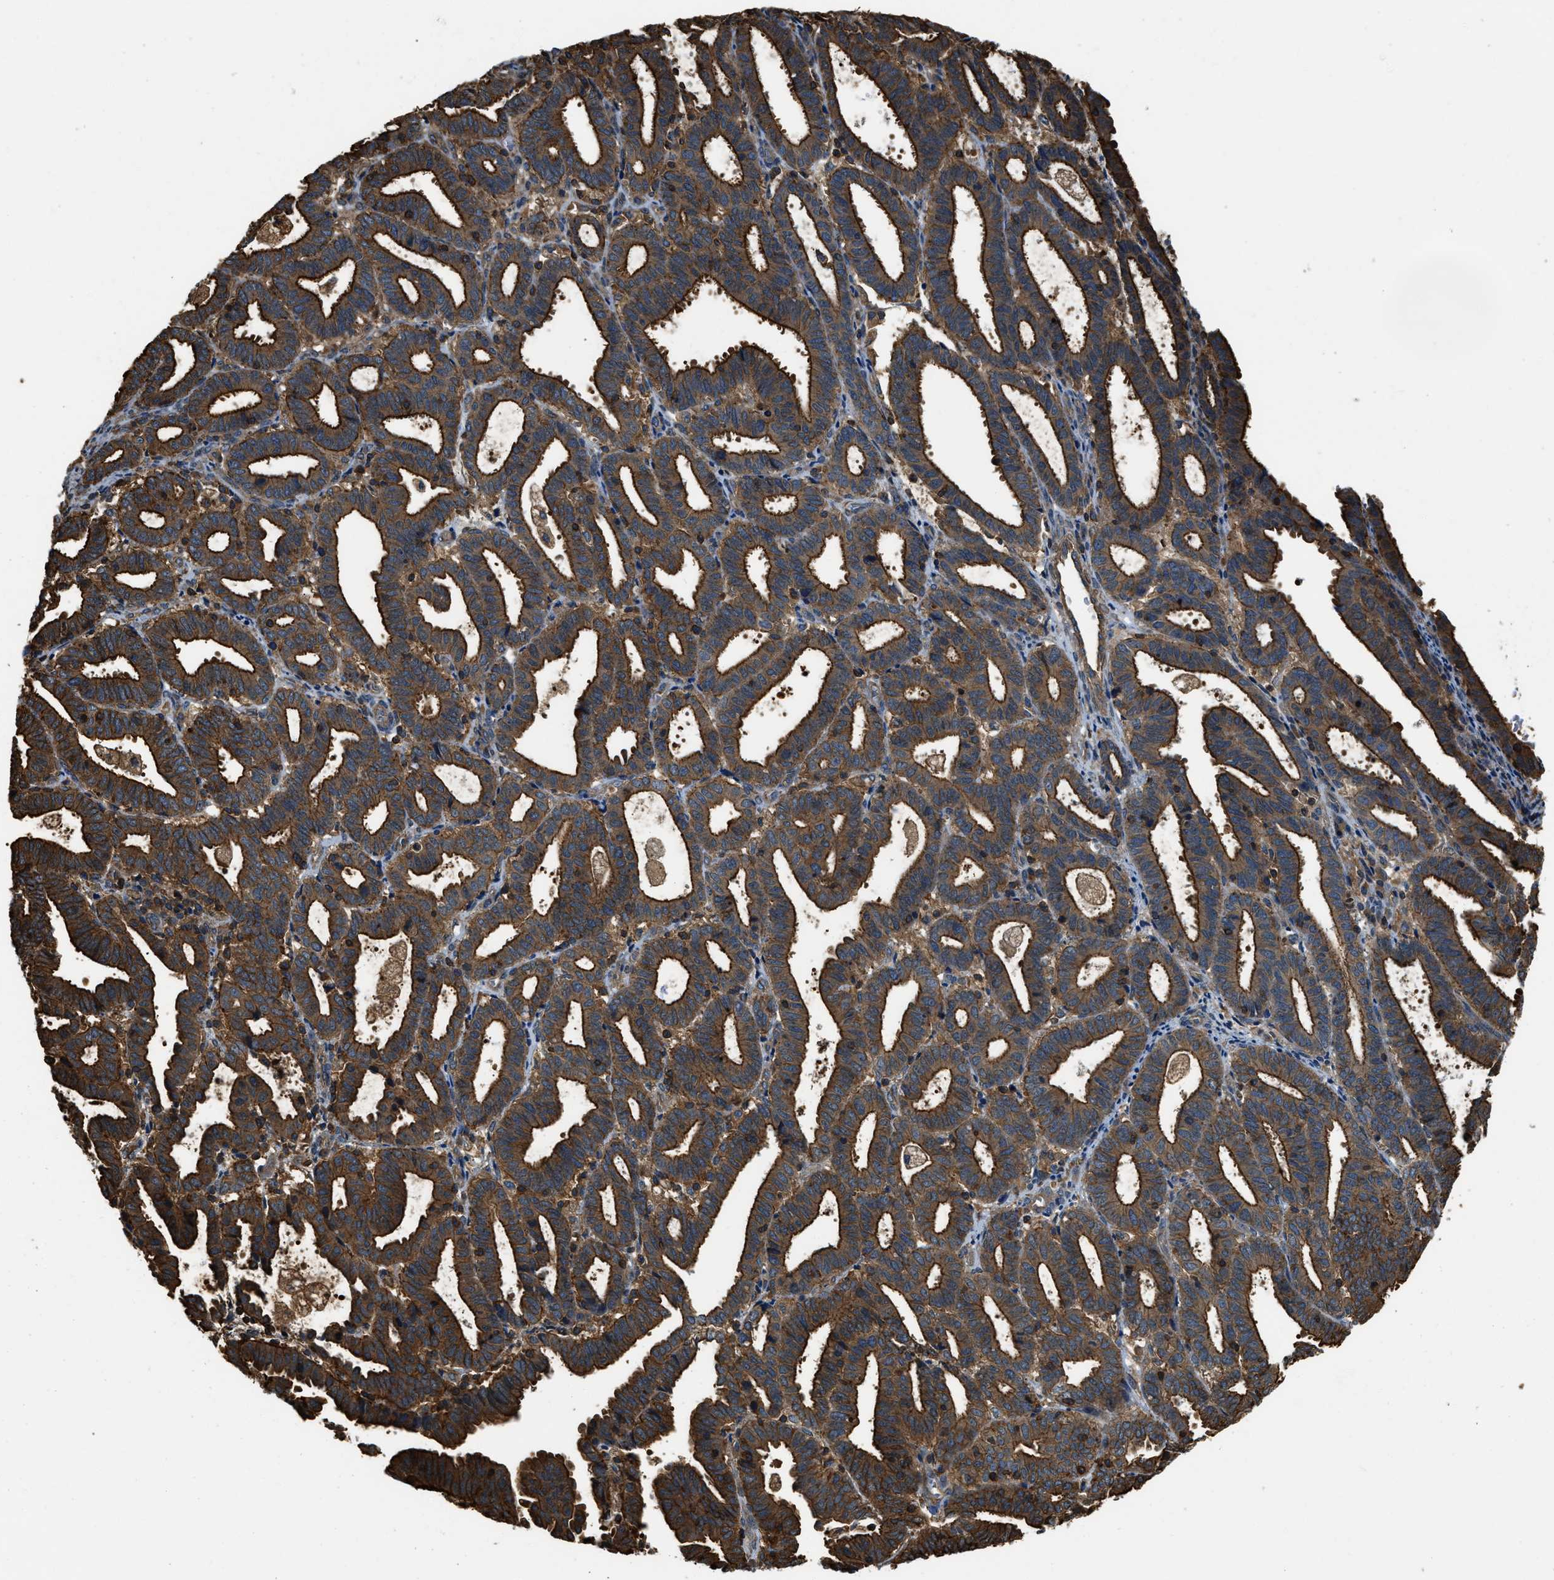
{"staining": {"intensity": "strong", "quantity": ">75%", "location": "cytoplasmic/membranous"}, "tissue": "endometrial cancer", "cell_type": "Tumor cells", "image_type": "cancer", "snomed": [{"axis": "morphology", "description": "Adenocarcinoma, NOS"}, {"axis": "topography", "description": "Uterus"}], "caption": "IHC micrograph of human adenocarcinoma (endometrial) stained for a protein (brown), which reveals high levels of strong cytoplasmic/membranous expression in approximately >75% of tumor cells.", "gene": "YARS1", "patient": {"sex": "female", "age": 83}}